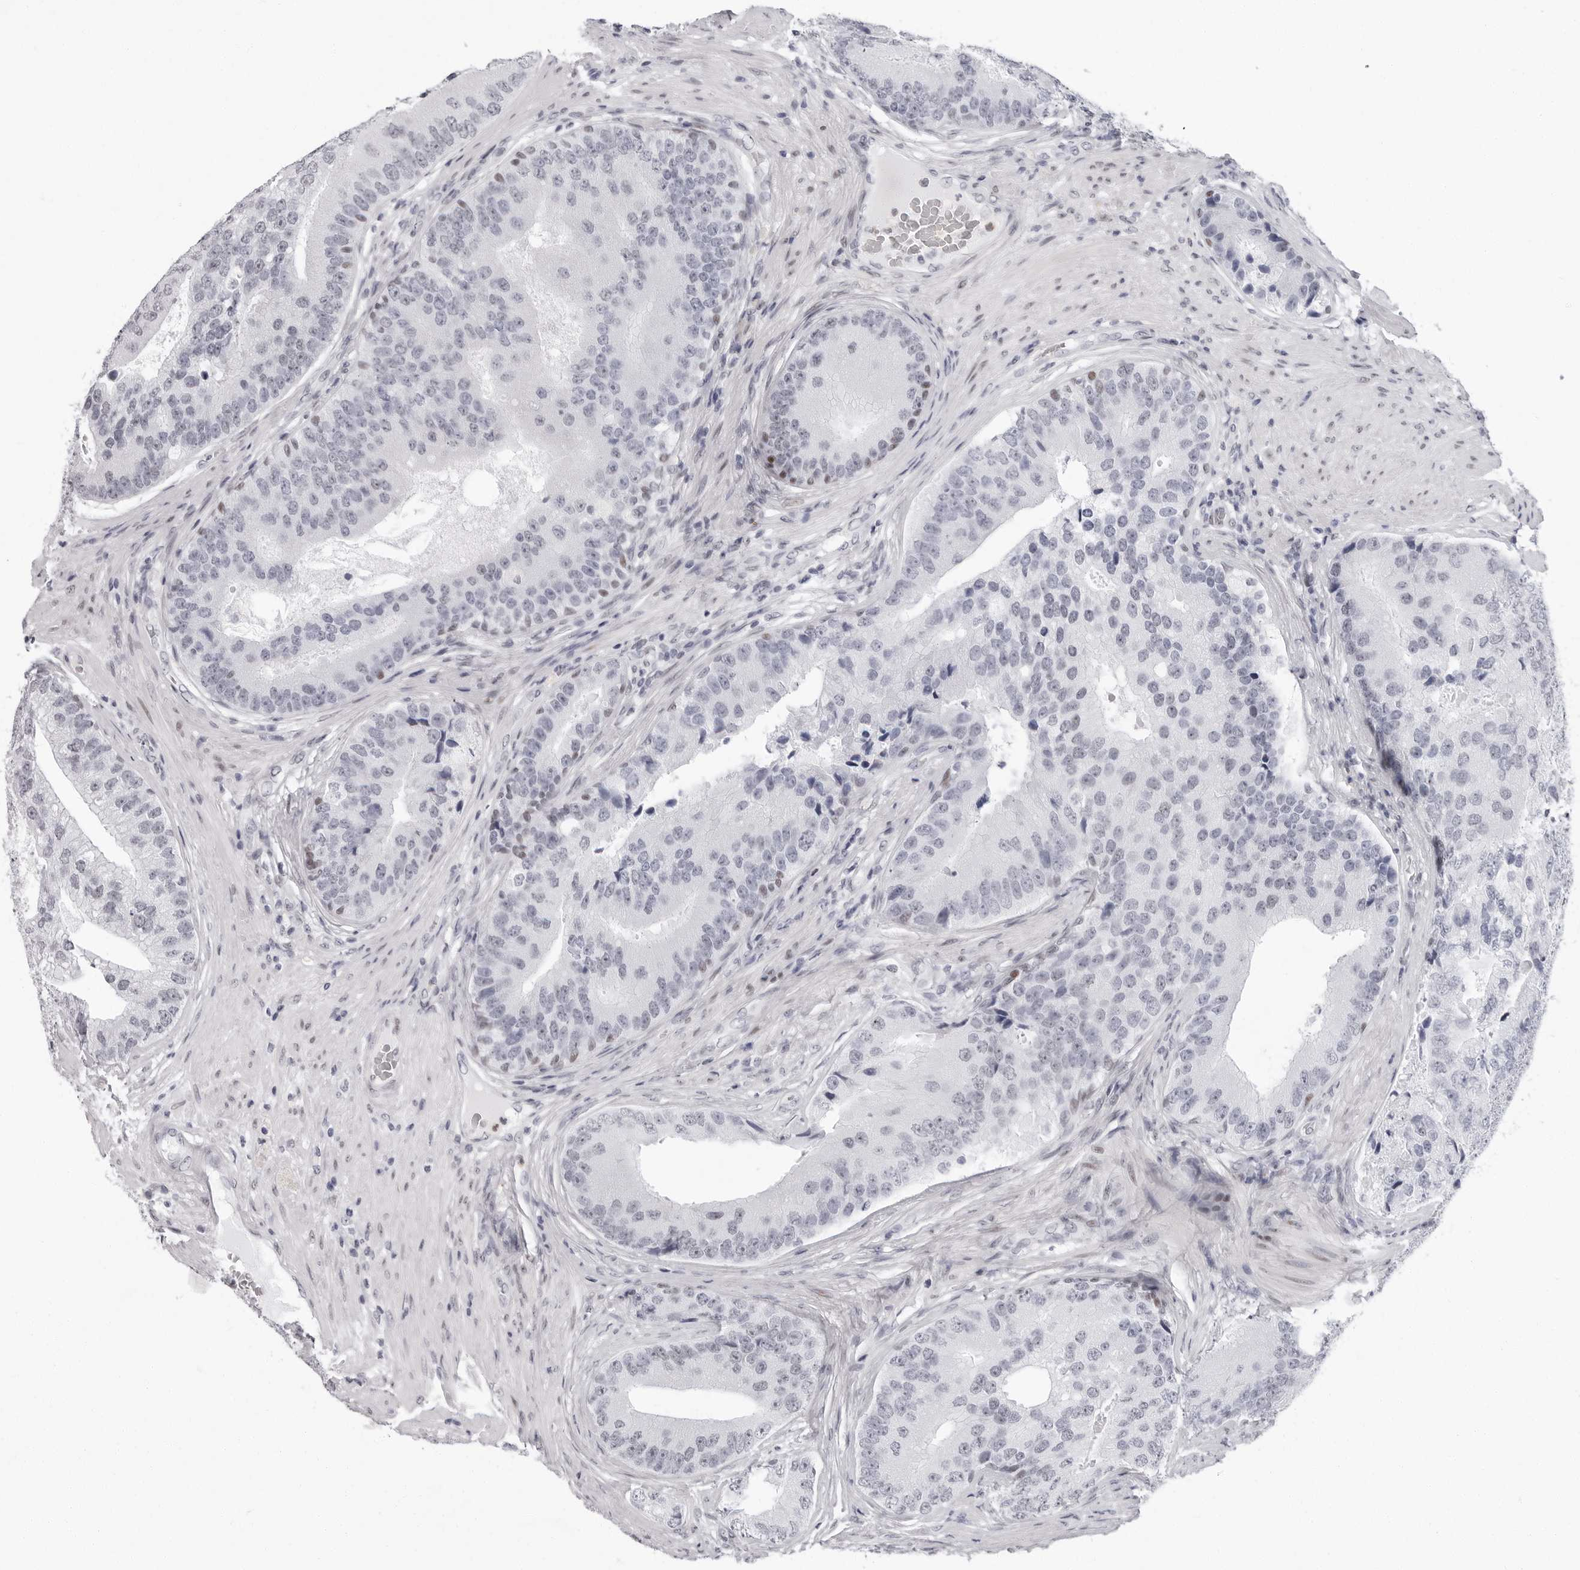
{"staining": {"intensity": "negative", "quantity": "none", "location": "none"}, "tissue": "prostate cancer", "cell_type": "Tumor cells", "image_type": "cancer", "snomed": [{"axis": "morphology", "description": "Adenocarcinoma, High grade"}, {"axis": "topography", "description": "Prostate"}], "caption": "Prostate cancer stained for a protein using IHC exhibits no positivity tumor cells.", "gene": "VEZF1", "patient": {"sex": "male", "age": 70}}